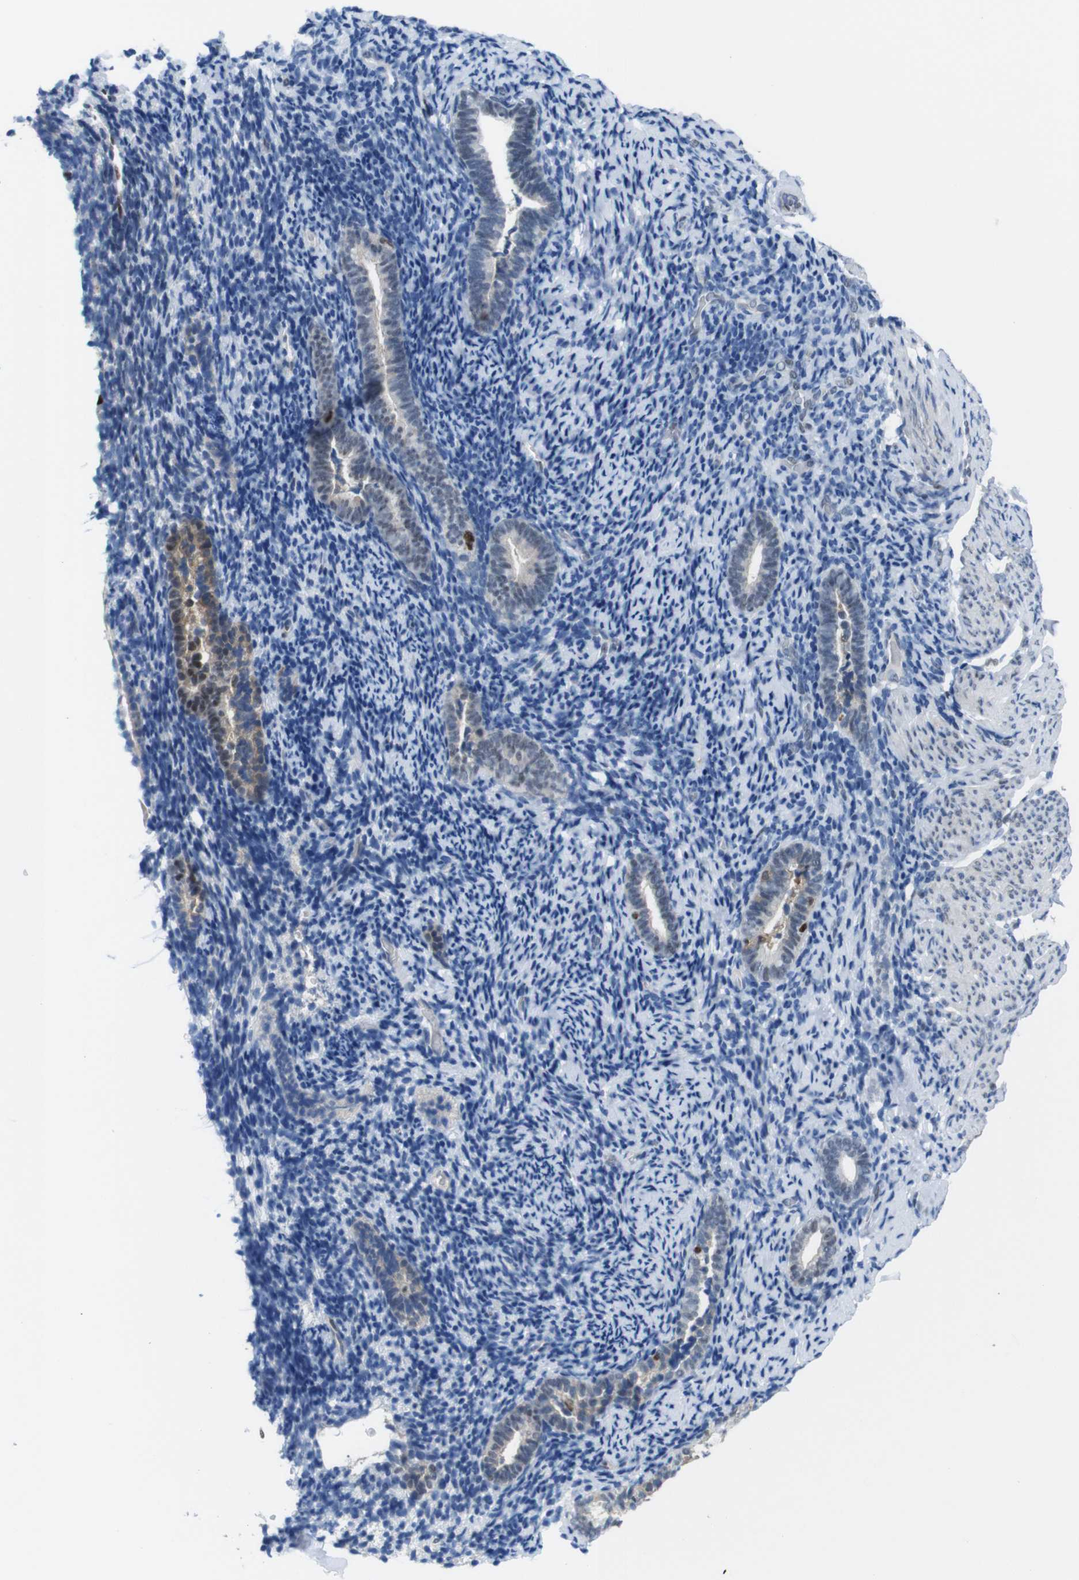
{"staining": {"intensity": "moderate", "quantity": "25%-75%", "location": "nuclear"}, "tissue": "endometrium", "cell_type": "Cells in endometrial stroma", "image_type": "normal", "snomed": [{"axis": "morphology", "description": "Normal tissue, NOS"}, {"axis": "topography", "description": "Endometrium"}], "caption": "Immunohistochemistry (IHC) histopathology image of normal endometrium: human endometrium stained using IHC reveals medium levels of moderate protein expression localized specifically in the nuclear of cells in endometrial stroma, appearing as a nuclear brown color.", "gene": "PSME3", "patient": {"sex": "female", "age": 51}}